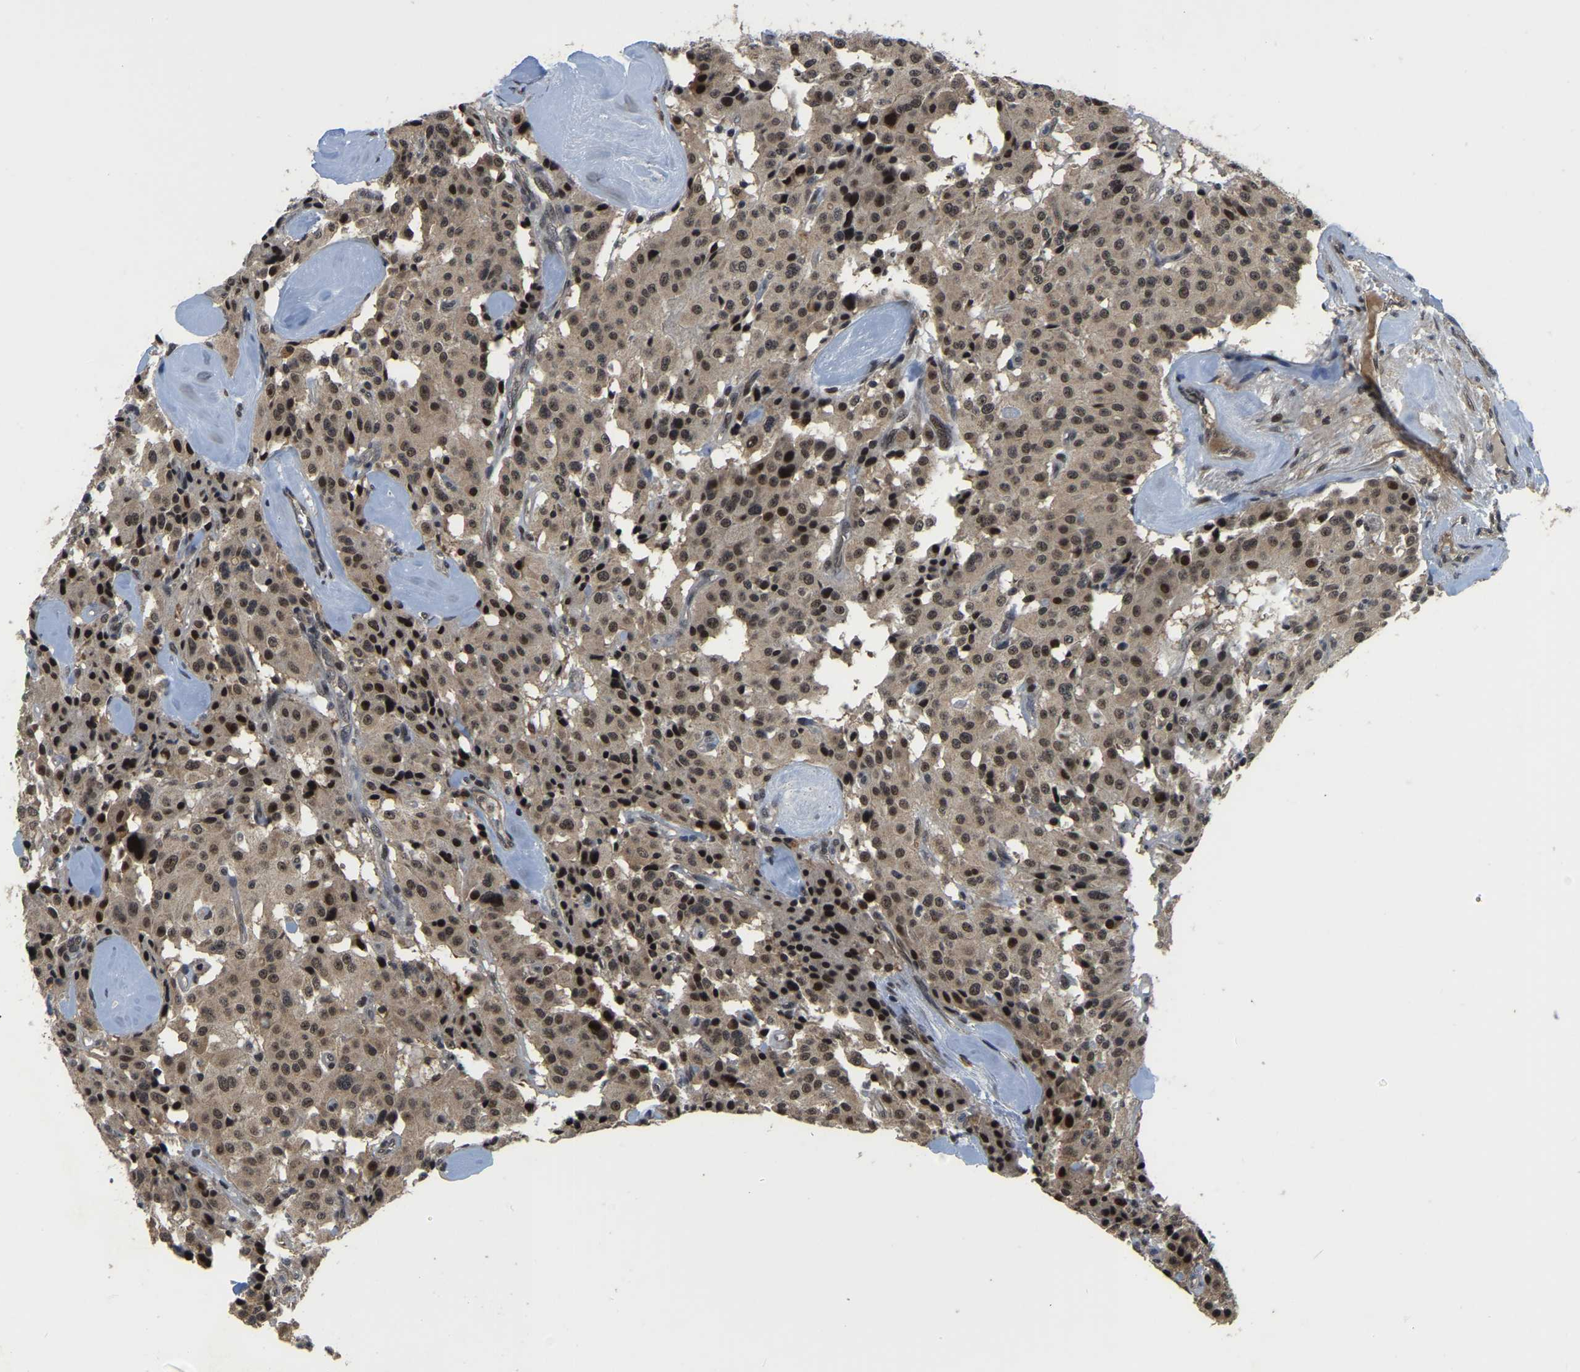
{"staining": {"intensity": "strong", "quantity": "25%-75%", "location": "nuclear"}, "tissue": "carcinoid", "cell_type": "Tumor cells", "image_type": "cancer", "snomed": [{"axis": "morphology", "description": "Carcinoid, malignant, NOS"}, {"axis": "topography", "description": "Lung"}], "caption": "There is high levels of strong nuclear staining in tumor cells of carcinoid, as demonstrated by immunohistochemical staining (brown color).", "gene": "CIAO1", "patient": {"sex": "male", "age": 30}}